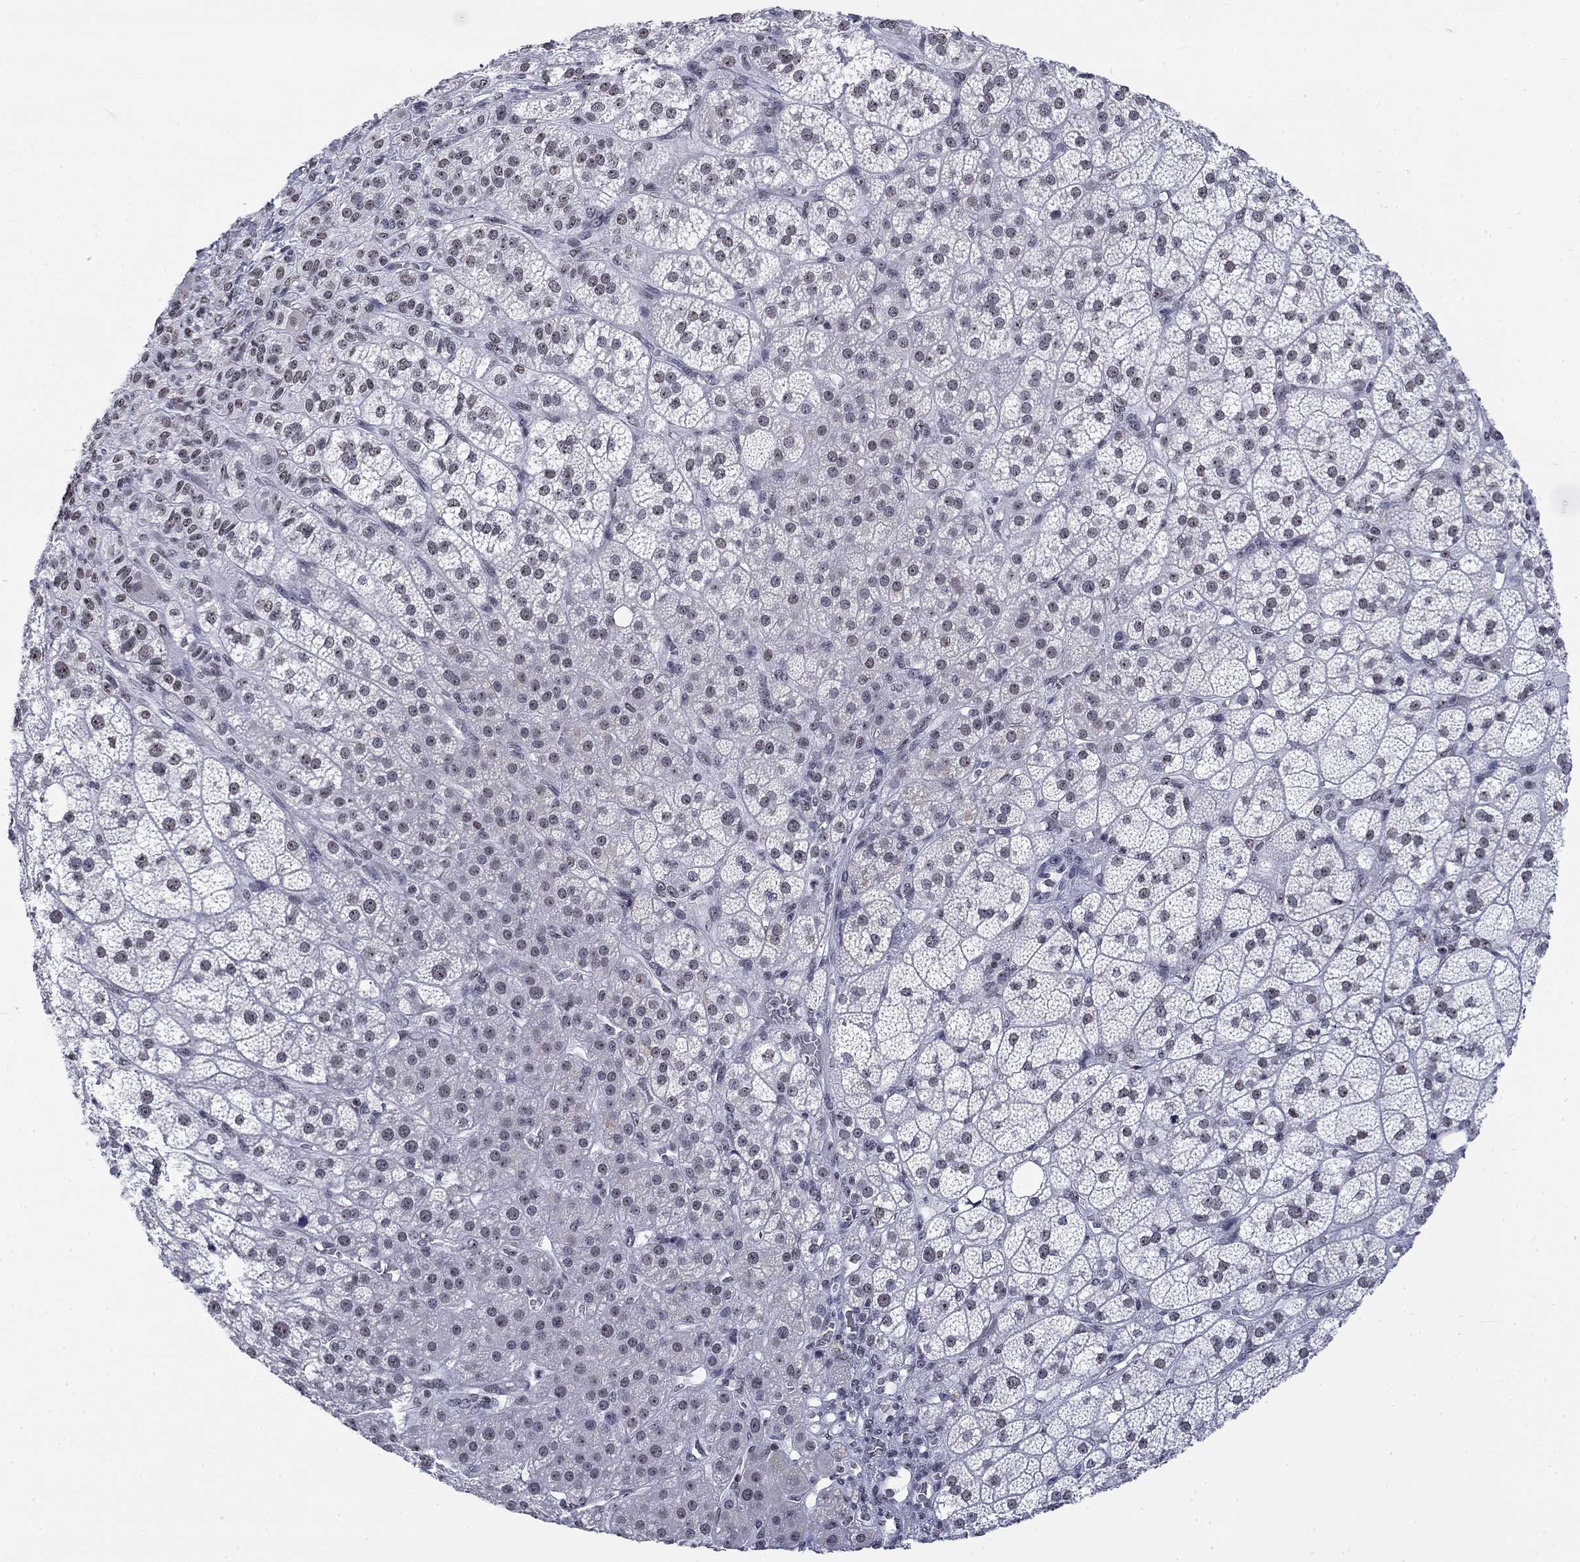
{"staining": {"intensity": "moderate", "quantity": "<25%", "location": "nuclear"}, "tissue": "adrenal gland", "cell_type": "Glandular cells", "image_type": "normal", "snomed": [{"axis": "morphology", "description": "Normal tissue, NOS"}, {"axis": "topography", "description": "Adrenal gland"}], "caption": "Normal adrenal gland was stained to show a protein in brown. There is low levels of moderate nuclear expression in about <25% of glandular cells. Nuclei are stained in blue.", "gene": "CSRNP3", "patient": {"sex": "female", "age": 60}}